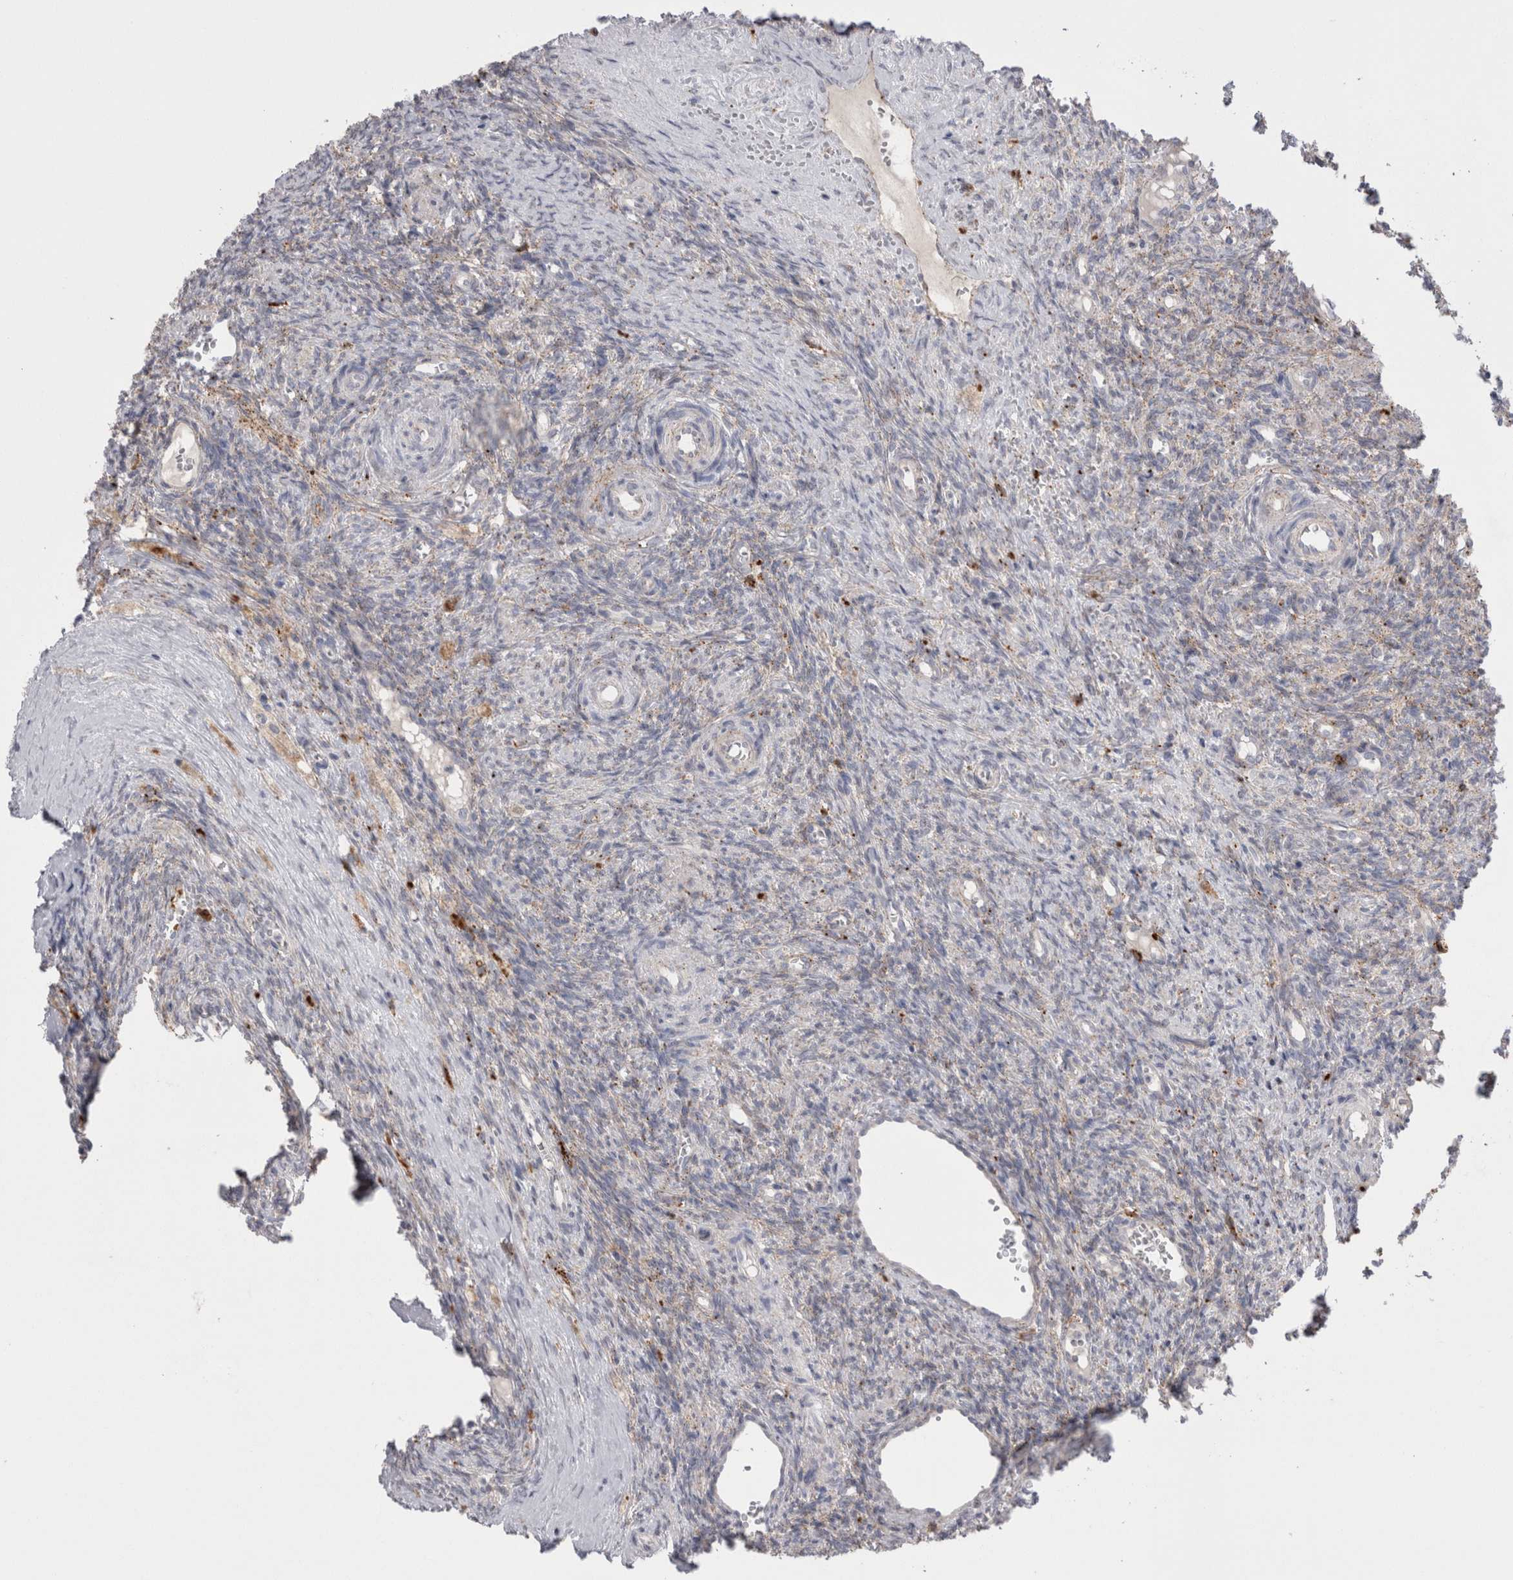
{"staining": {"intensity": "strong", "quantity": "<25%", "location": "cytoplasmic/membranous"}, "tissue": "ovary", "cell_type": "Ovarian stroma cells", "image_type": "normal", "snomed": [{"axis": "morphology", "description": "Normal tissue, NOS"}, {"axis": "topography", "description": "Ovary"}], "caption": "Ovarian stroma cells show medium levels of strong cytoplasmic/membranous positivity in approximately <25% of cells in unremarkable ovary.", "gene": "EPDR1", "patient": {"sex": "female", "age": 41}}